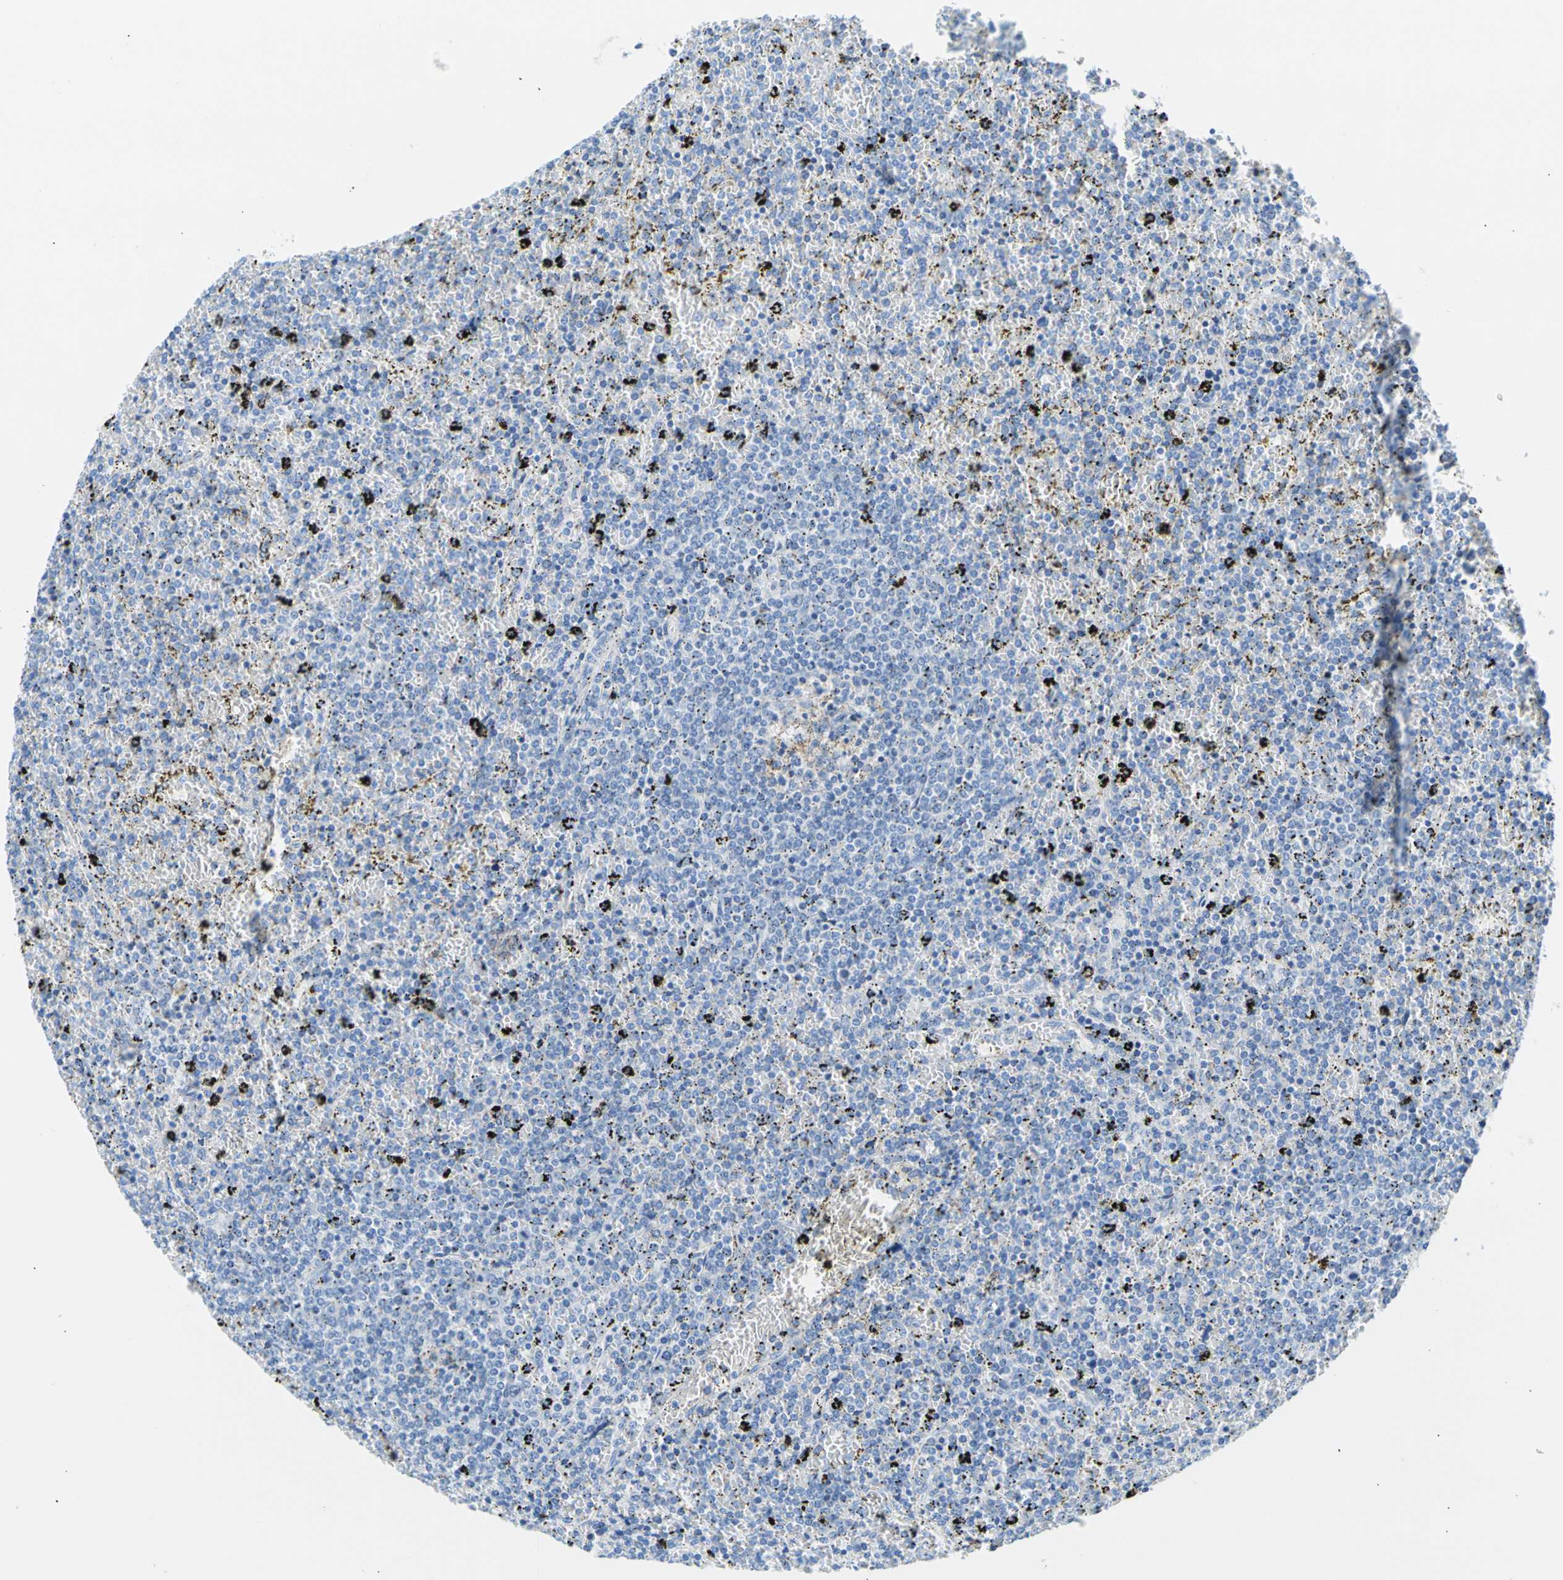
{"staining": {"intensity": "negative", "quantity": "none", "location": "none"}, "tissue": "lymphoma", "cell_type": "Tumor cells", "image_type": "cancer", "snomed": [{"axis": "morphology", "description": "Malignant lymphoma, non-Hodgkin's type, Low grade"}, {"axis": "topography", "description": "Spleen"}], "caption": "This is an immunohistochemistry photomicrograph of human low-grade malignant lymphoma, non-Hodgkin's type. There is no staining in tumor cells.", "gene": "CEL", "patient": {"sex": "female", "age": 77}}